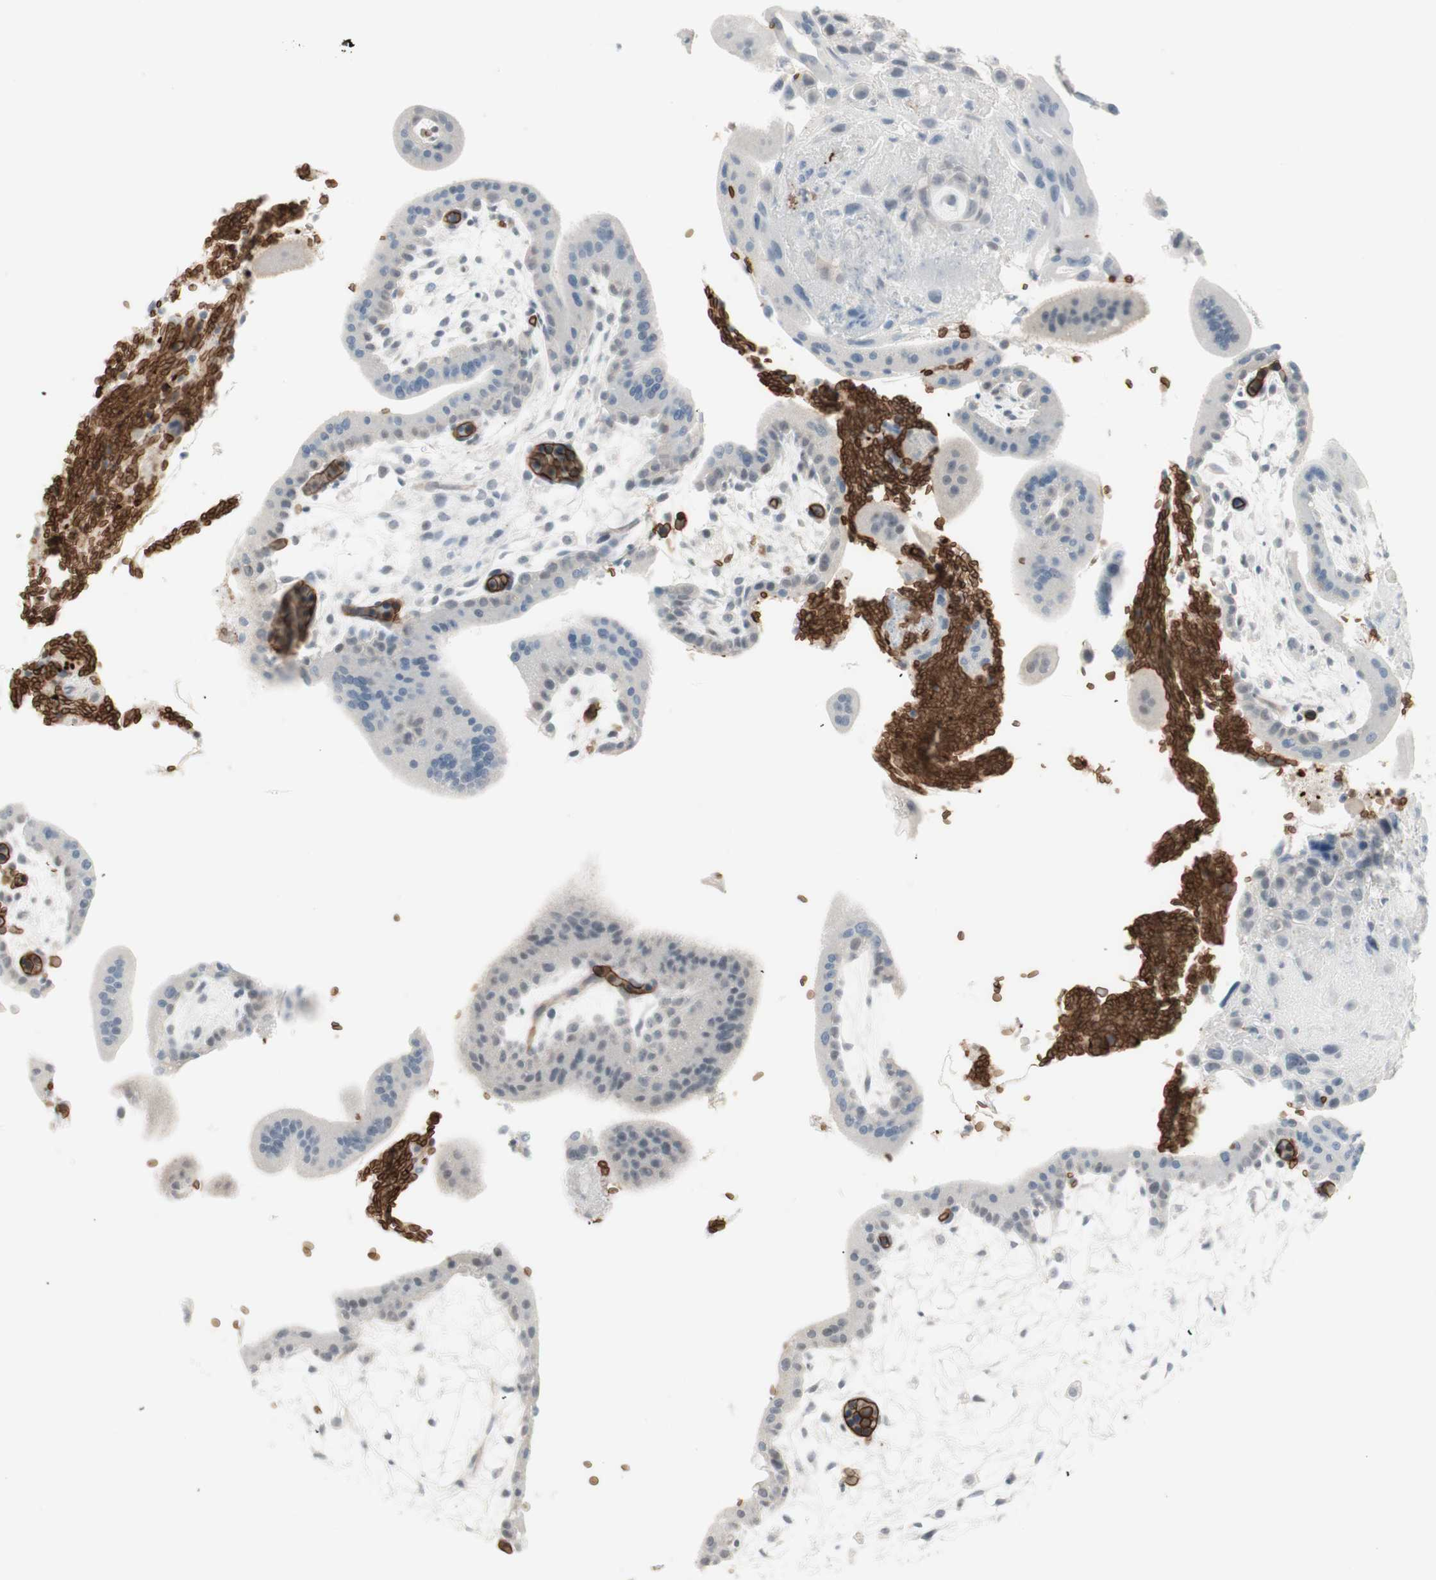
{"staining": {"intensity": "negative", "quantity": "none", "location": "none"}, "tissue": "placenta", "cell_type": "Decidual cells", "image_type": "normal", "snomed": [{"axis": "morphology", "description": "Normal tissue, NOS"}, {"axis": "topography", "description": "Placenta"}], "caption": "Protein analysis of normal placenta shows no significant staining in decidual cells. (Brightfield microscopy of DAB IHC at high magnification).", "gene": "MAP4K1", "patient": {"sex": "female", "age": 35}}